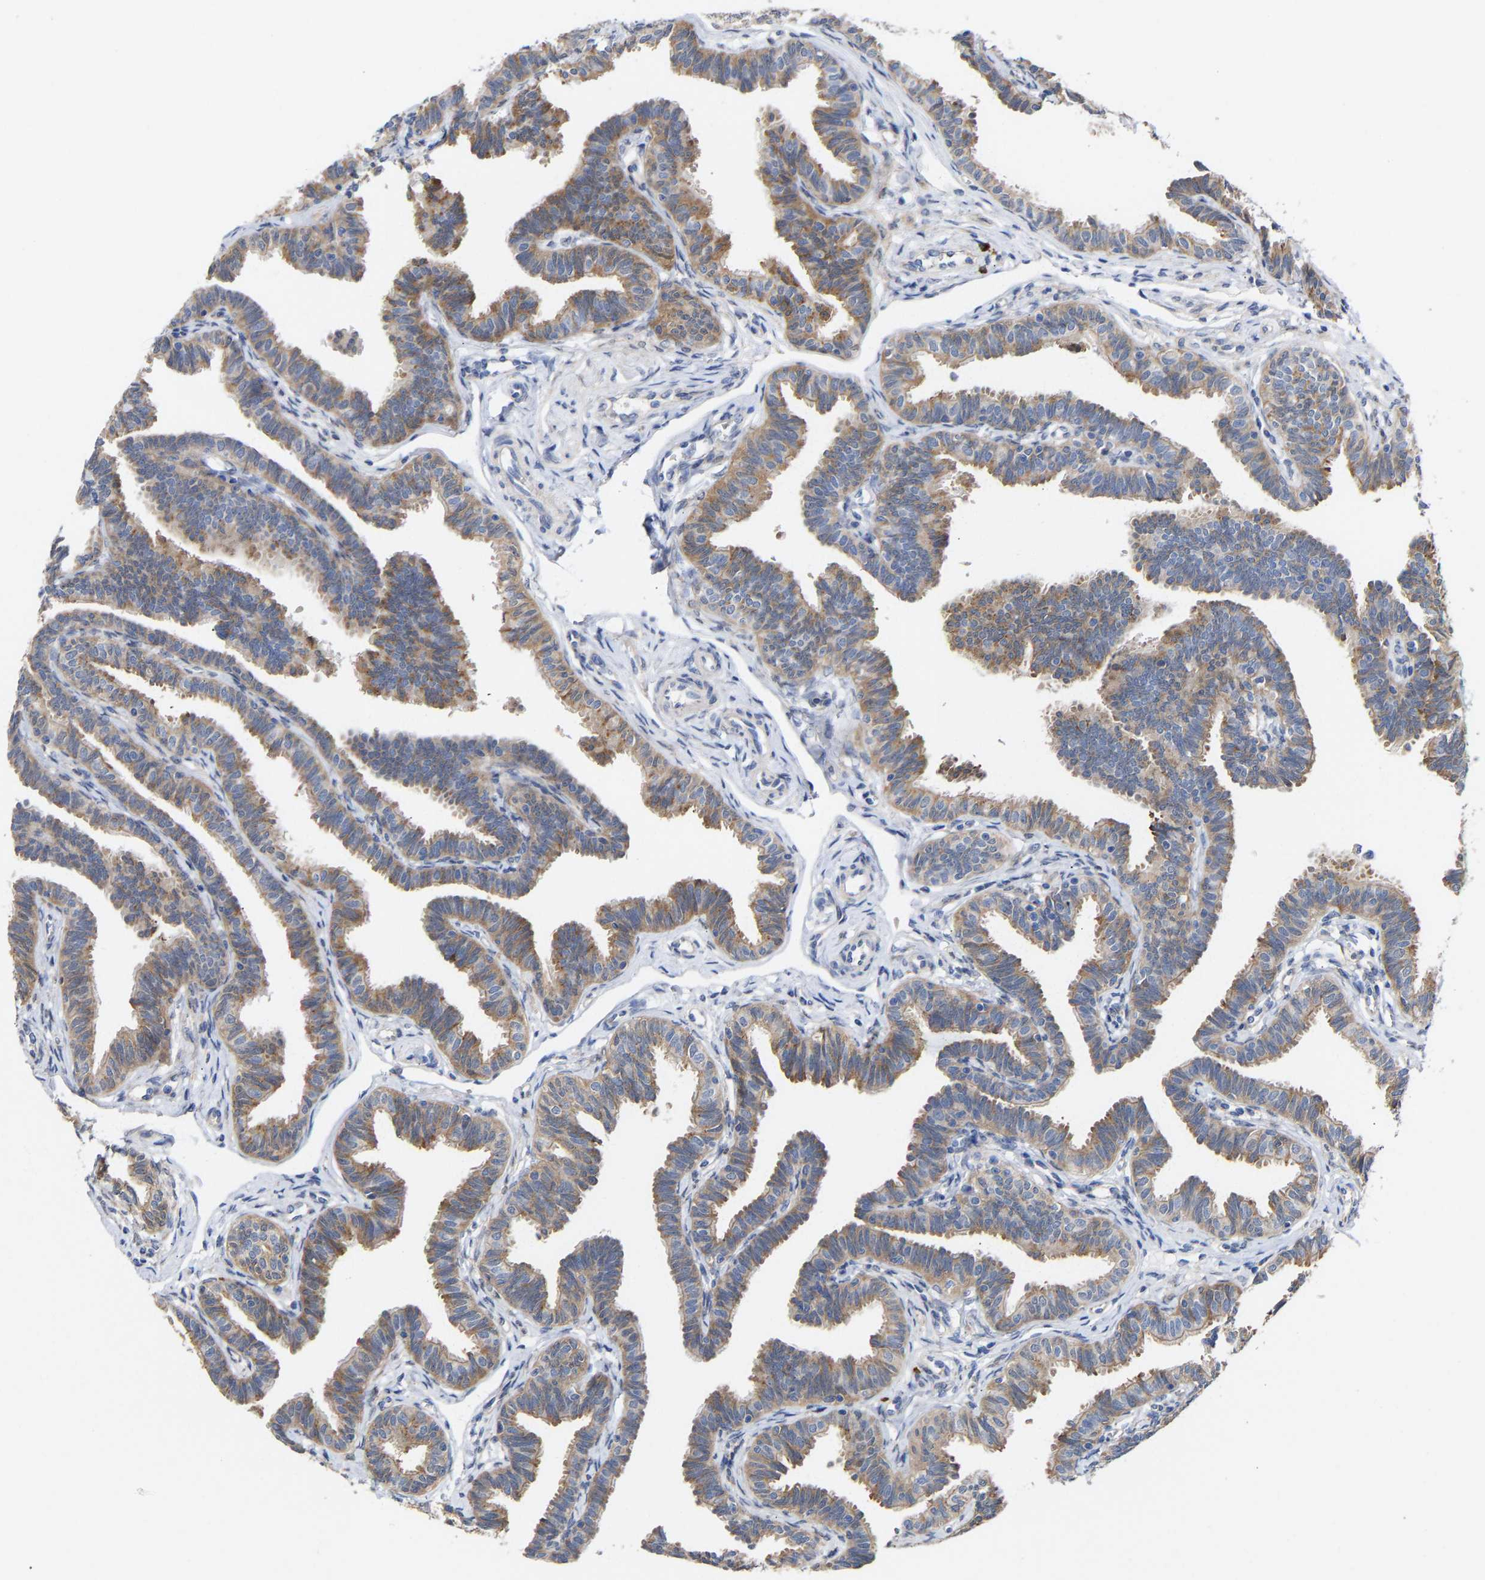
{"staining": {"intensity": "moderate", "quantity": ">75%", "location": "cytoplasmic/membranous"}, "tissue": "fallopian tube", "cell_type": "Glandular cells", "image_type": "normal", "snomed": [{"axis": "morphology", "description": "Normal tissue, NOS"}, {"axis": "topography", "description": "Fallopian tube"}, {"axis": "topography", "description": "Ovary"}], "caption": "Brown immunohistochemical staining in unremarkable human fallopian tube exhibits moderate cytoplasmic/membranous staining in approximately >75% of glandular cells. (Stains: DAB (3,3'-diaminobenzidine) in brown, nuclei in blue, Microscopy: brightfield microscopy at high magnification).", "gene": "PPP1R15A", "patient": {"sex": "female", "age": 23}}